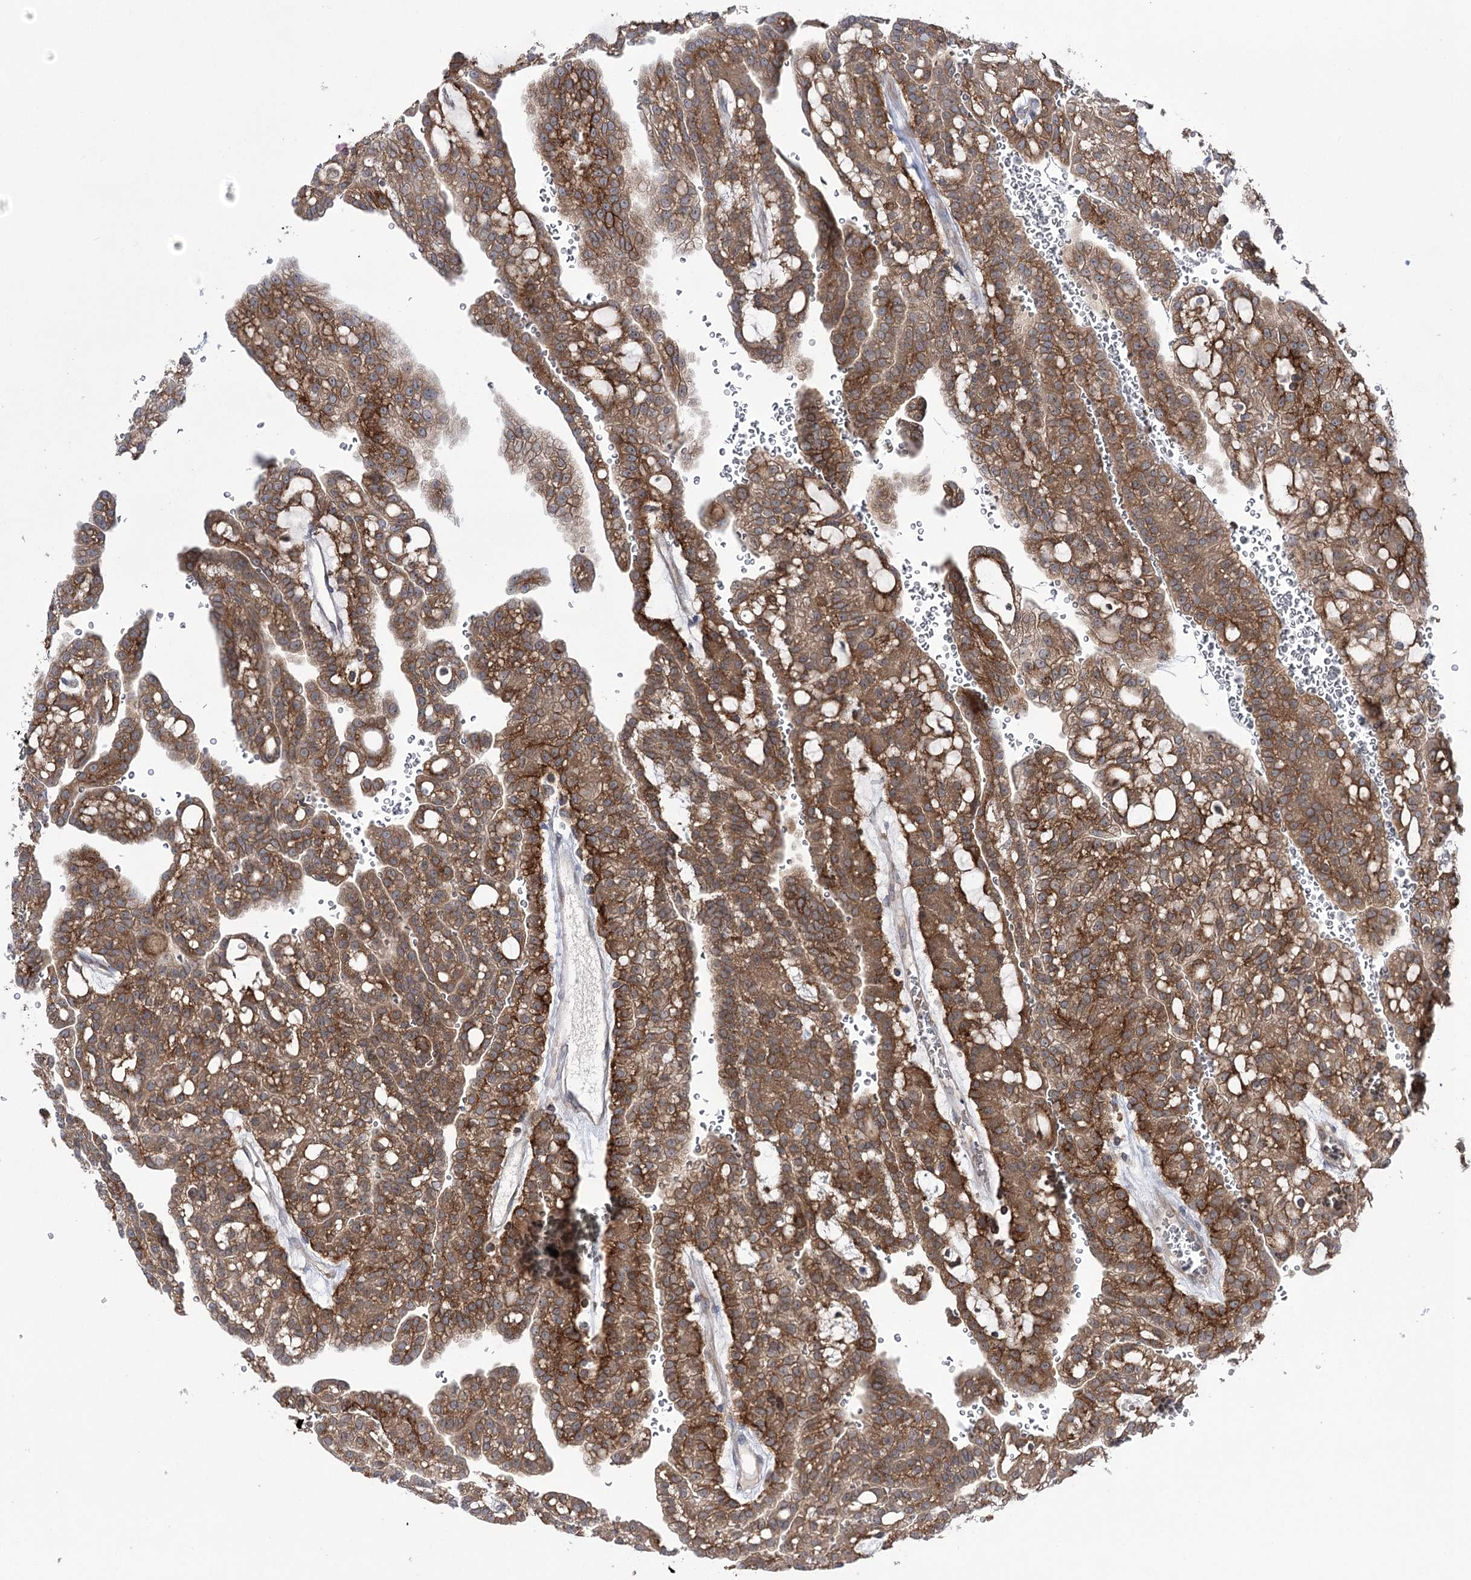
{"staining": {"intensity": "moderate", "quantity": ">75%", "location": "cytoplasmic/membranous"}, "tissue": "renal cancer", "cell_type": "Tumor cells", "image_type": "cancer", "snomed": [{"axis": "morphology", "description": "Adenocarcinoma, NOS"}, {"axis": "topography", "description": "Kidney"}], "caption": "Protein analysis of renal adenocarcinoma tissue exhibits moderate cytoplasmic/membranous expression in approximately >75% of tumor cells.", "gene": "ZNF622", "patient": {"sex": "male", "age": 63}}